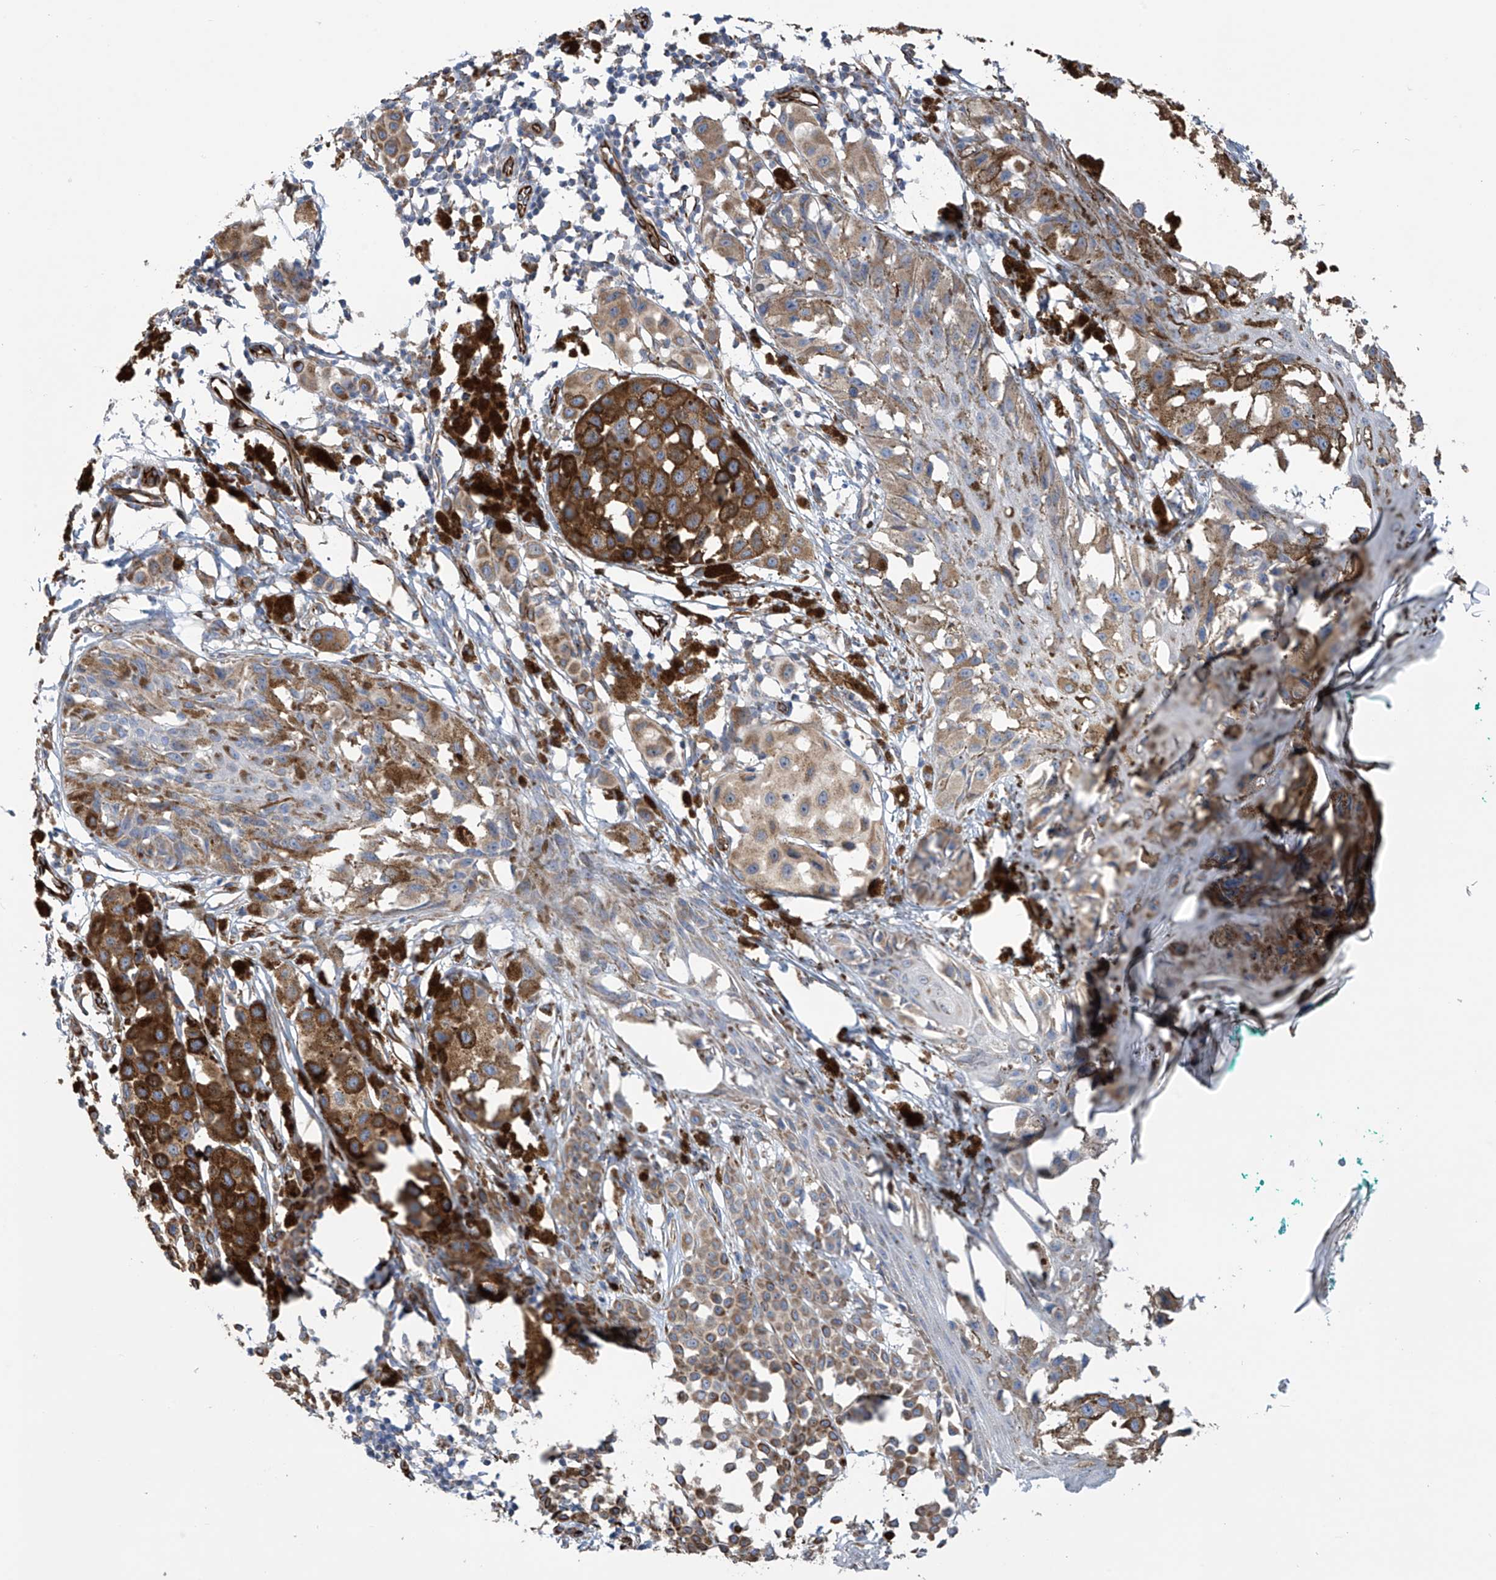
{"staining": {"intensity": "strong", "quantity": "25%-75%", "location": "cytoplasmic/membranous"}, "tissue": "melanoma", "cell_type": "Tumor cells", "image_type": "cancer", "snomed": [{"axis": "morphology", "description": "Malignant melanoma, NOS"}, {"axis": "topography", "description": "Skin of leg"}], "caption": "Brown immunohistochemical staining in human melanoma reveals strong cytoplasmic/membranous positivity in about 25%-75% of tumor cells. Using DAB (brown) and hematoxylin (blue) stains, captured at high magnification using brightfield microscopy.", "gene": "EIF5B", "patient": {"sex": "female", "age": 72}}